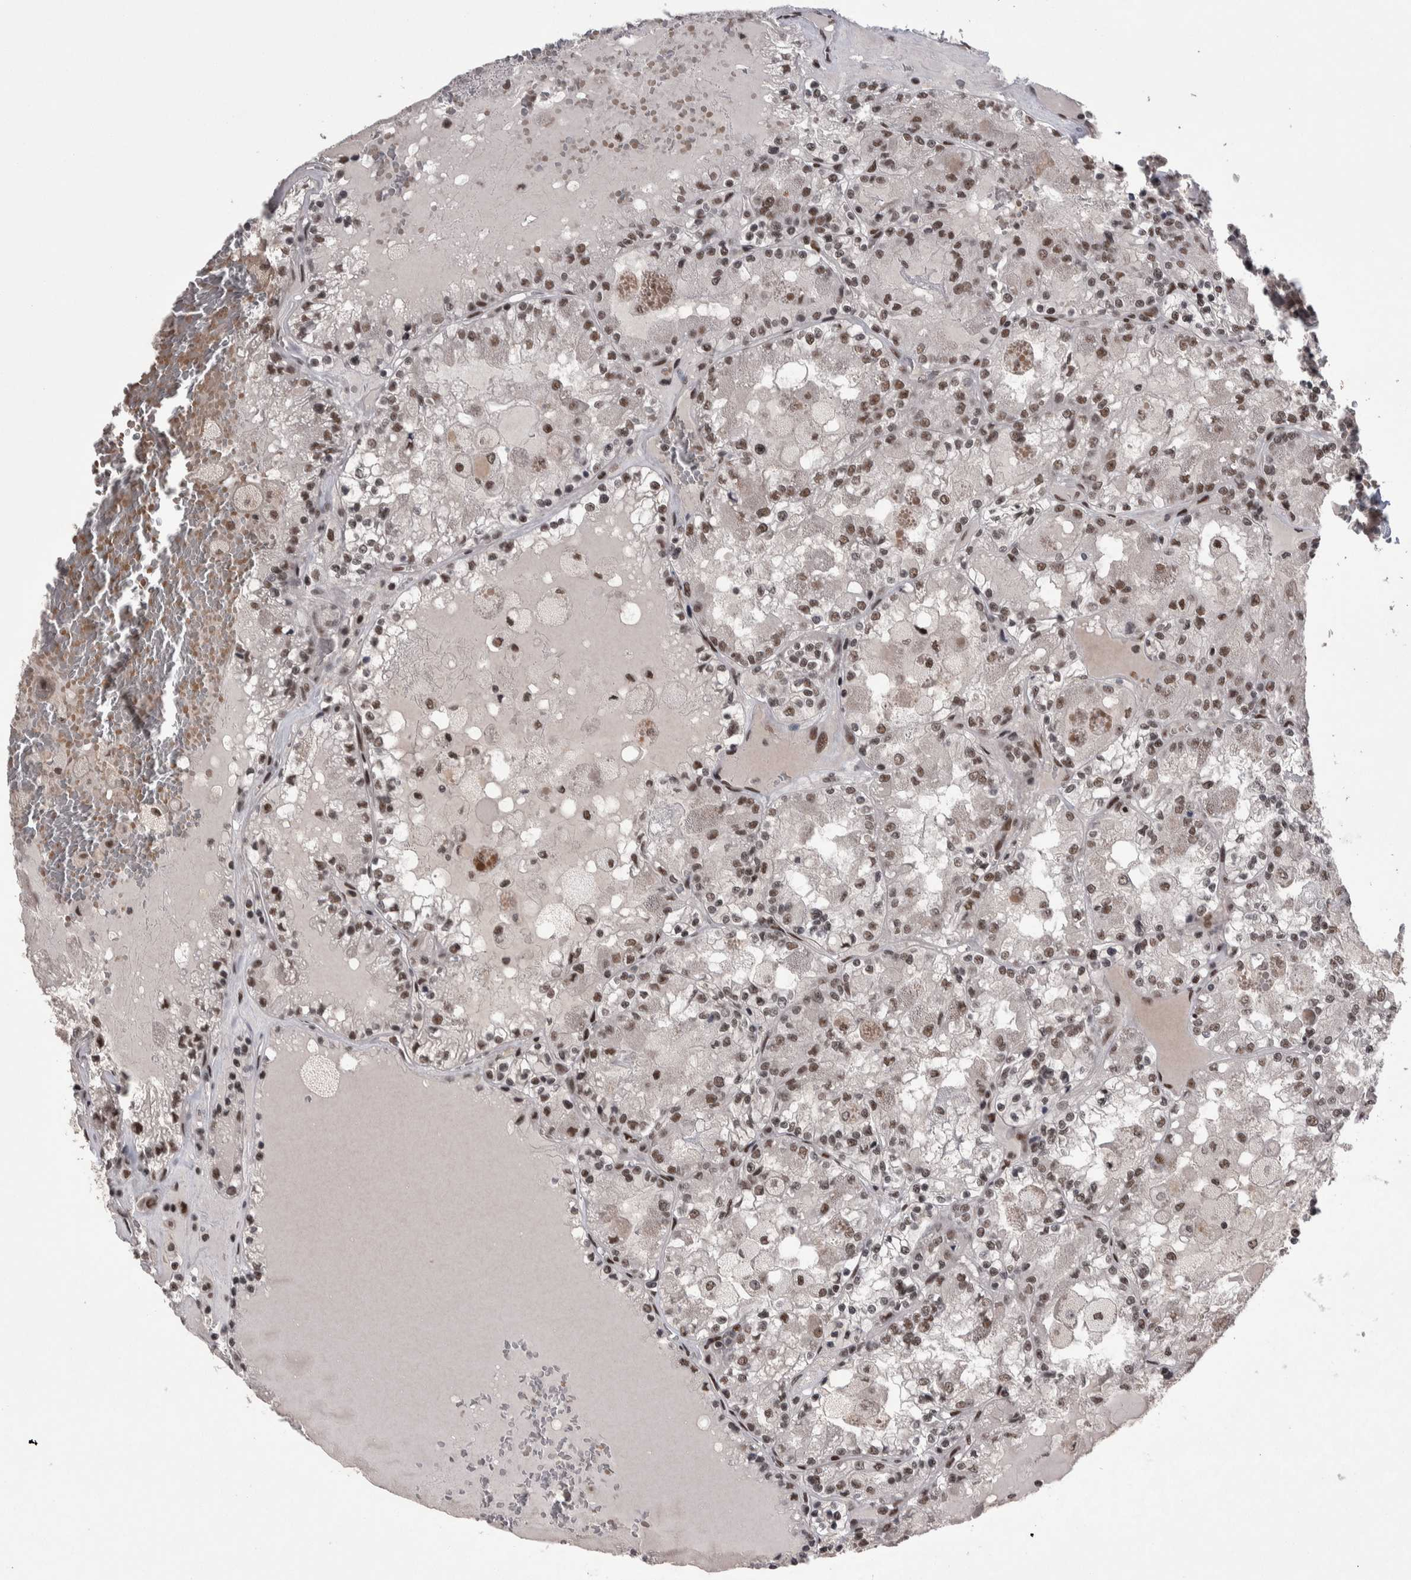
{"staining": {"intensity": "moderate", "quantity": ">75%", "location": "nuclear"}, "tissue": "renal cancer", "cell_type": "Tumor cells", "image_type": "cancer", "snomed": [{"axis": "morphology", "description": "Adenocarcinoma, NOS"}, {"axis": "topography", "description": "Kidney"}], "caption": "Immunohistochemical staining of adenocarcinoma (renal) shows medium levels of moderate nuclear staining in approximately >75% of tumor cells. Ihc stains the protein of interest in brown and the nuclei are stained blue.", "gene": "DMTF1", "patient": {"sex": "female", "age": 56}}